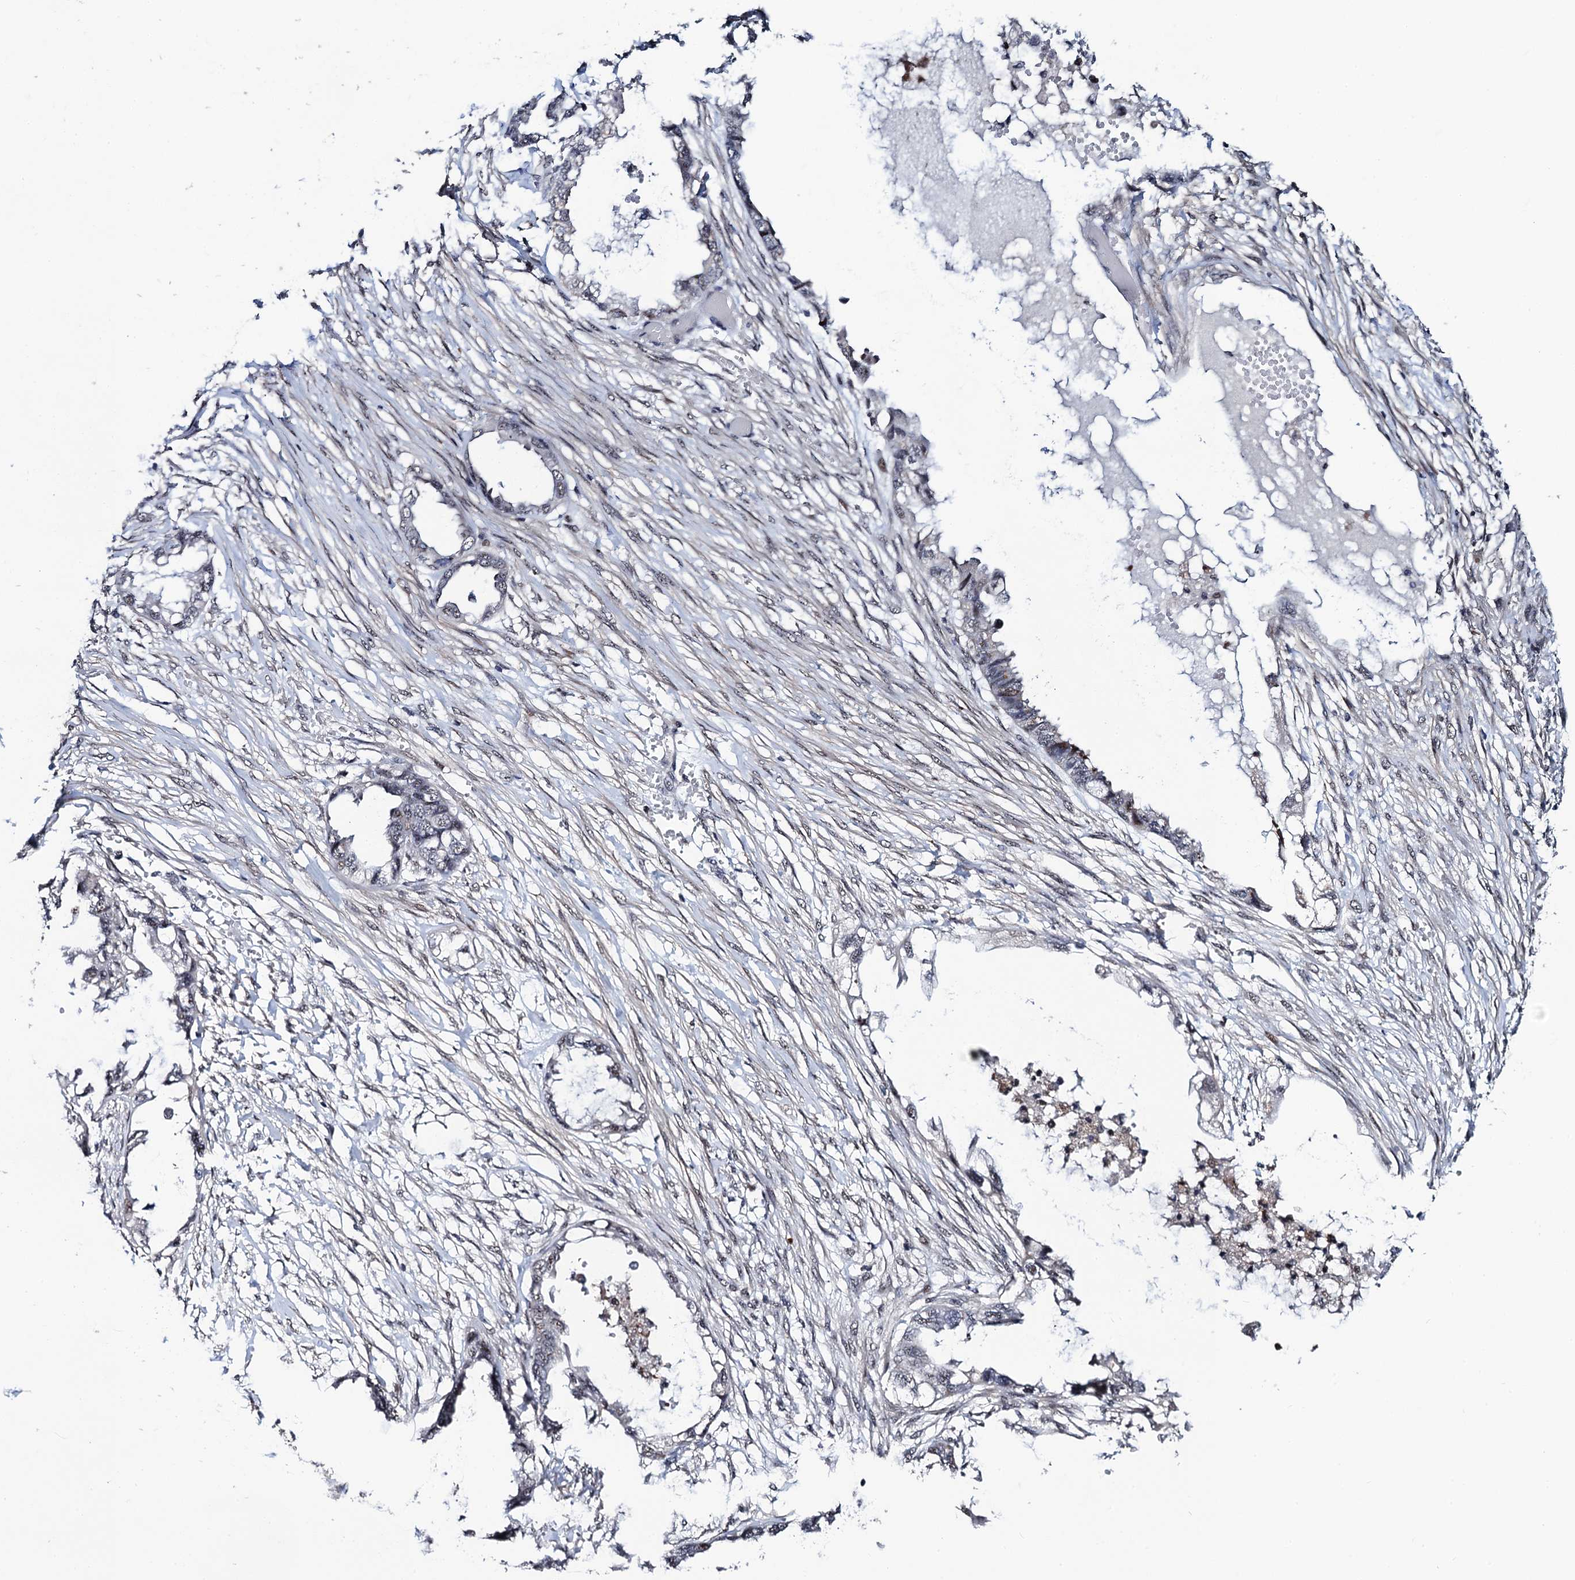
{"staining": {"intensity": "negative", "quantity": "none", "location": "none"}, "tissue": "endometrial cancer", "cell_type": "Tumor cells", "image_type": "cancer", "snomed": [{"axis": "morphology", "description": "Adenocarcinoma, NOS"}, {"axis": "morphology", "description": "Adenocarcinoma, metastatic, NOS"}, {"axis": "topography", "description": "Adipose tissue"}, {"axis": "topography", "description": "Endometrium"}], "caption": "Tumor cells are negative for brown protein staining in endometrial cancer.", "gene": "FAM222A", "patient": {"sex": "female", "age": 67}}